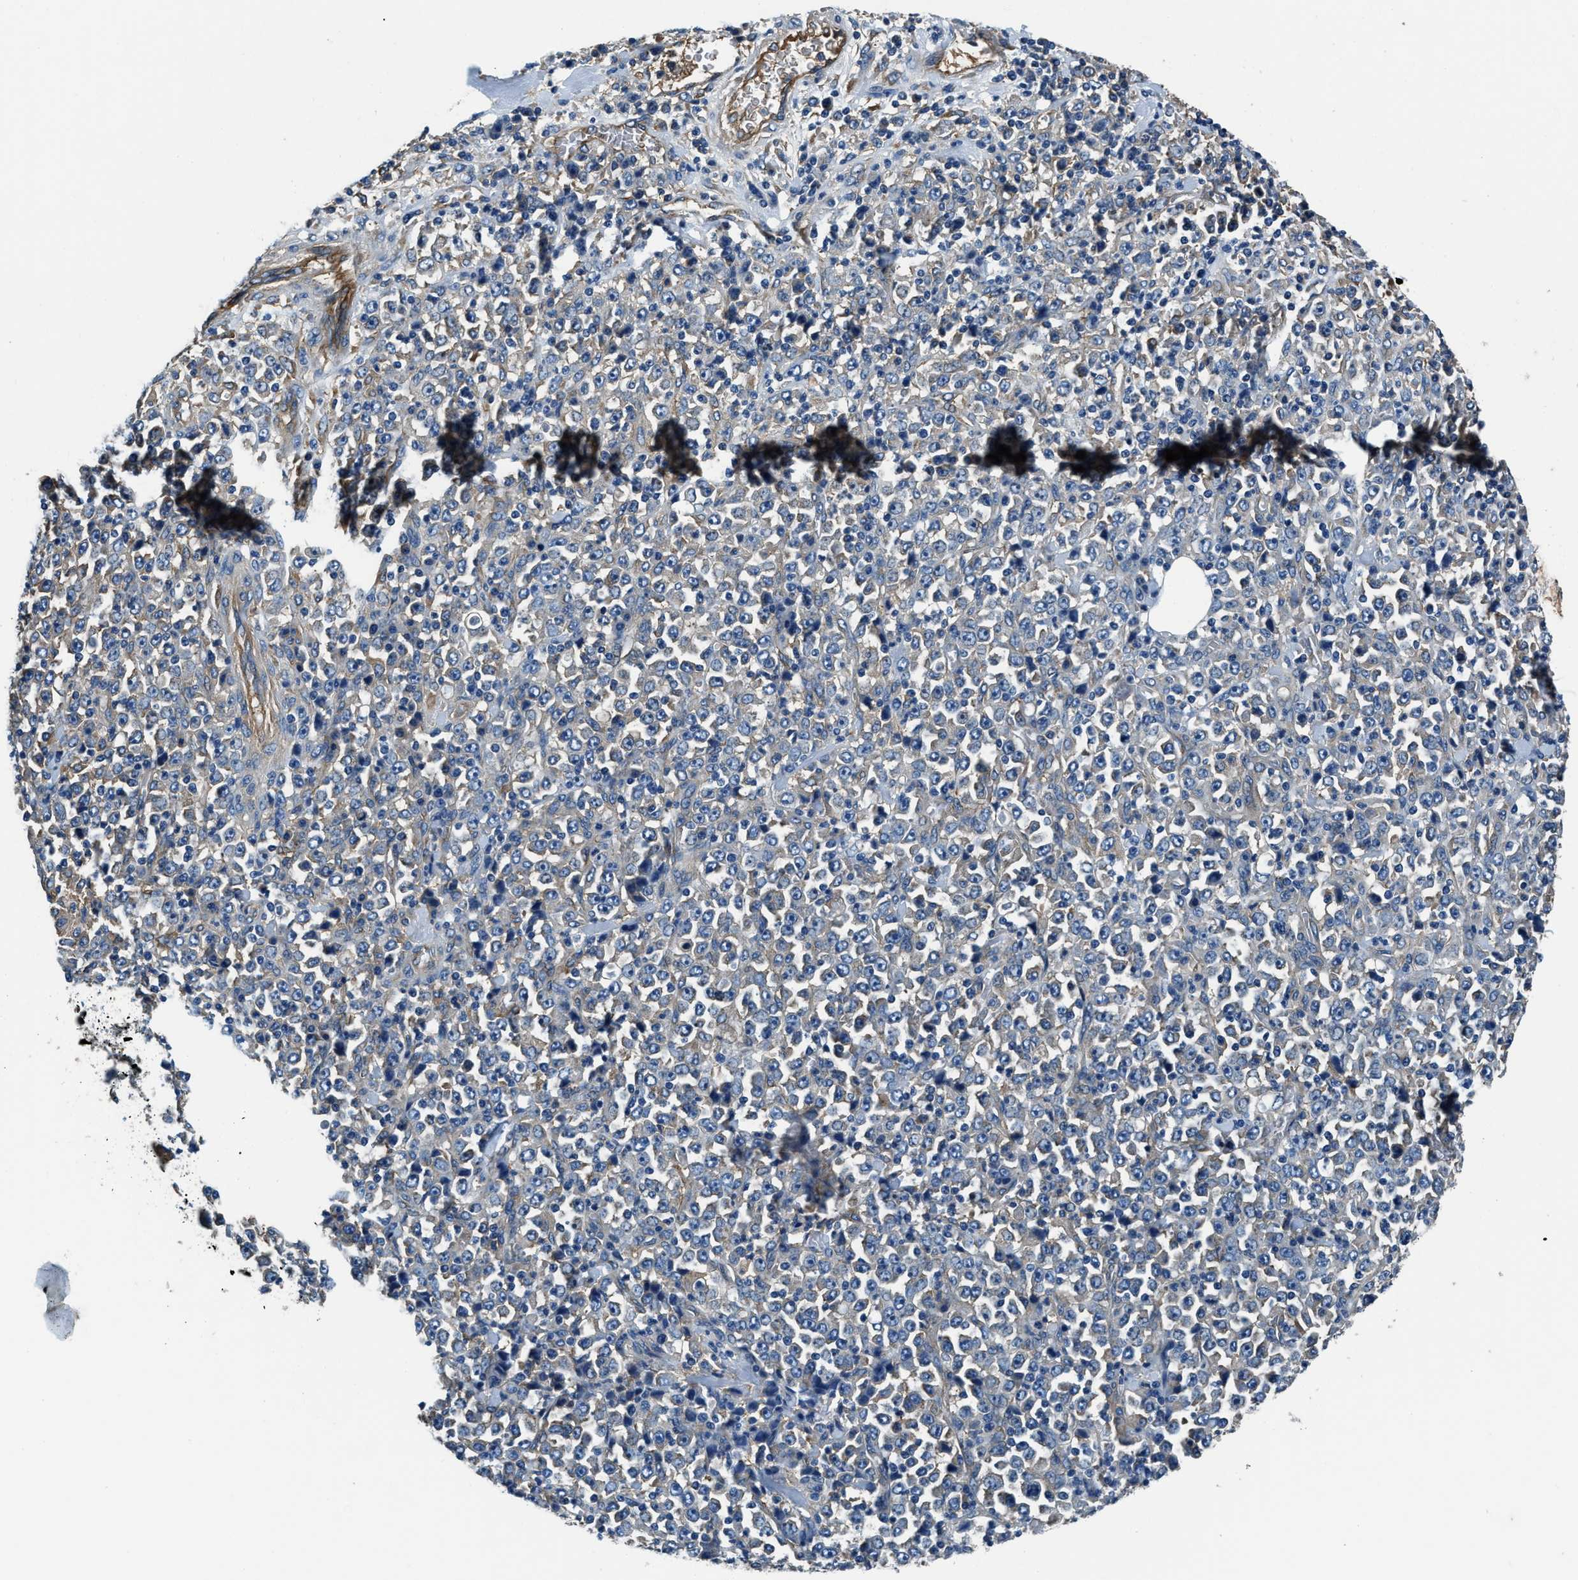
{"staining": {"intensity": "weak", "quantity": "25%-75%", "location": "cytoplasmic/membranous"}, "tissue": "stomach cancer", "cell_type": "Tumor cells", "image_type": "cancer", "snomed": [{"axis": "morphology", "description": "Normal tissue, NOS"}, {"axis": "morphology", "description": "Adenocarcinoma, NOS"}, {"axis": "topography", "description": "Stomach, upper"}, {"axis": "topography", "description": "Stomach"}], "caption": "Protein staining of stomach cancer tissue displays weak cytoplasmic/membranous expression in about 25%-75% of tumor cells.", "gene": "EEA1", "patient": {"sex": "male", "age": 59}}